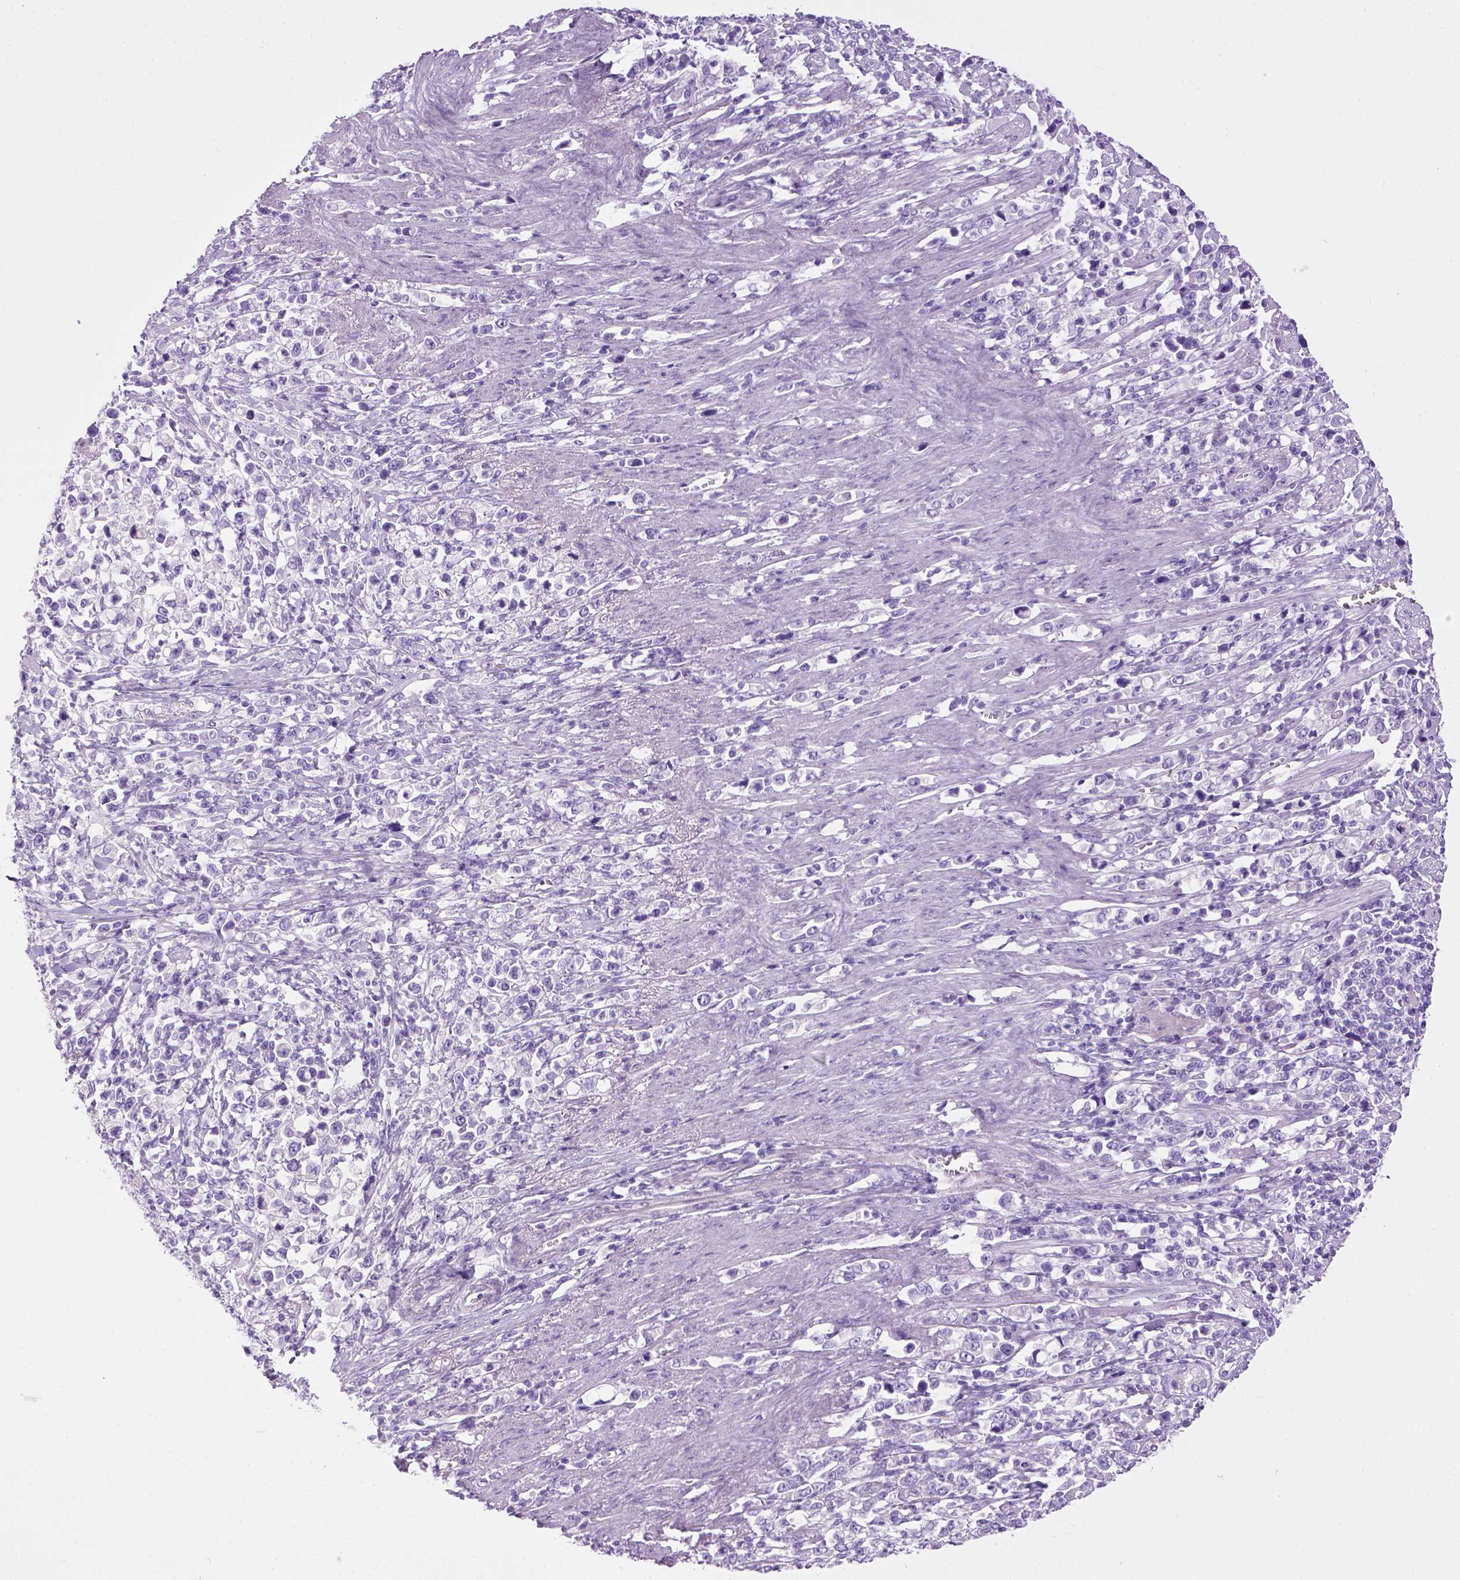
{"staining": {"intensity": "negative", "quantity": "none", "location": "none"}, "tissue": "stomach cancer", "cell_type": "Tumor cells", "image_type": "cancer", "snomed": [{"axis": "morphology", "description": "Adenocarcinoma, NOS"}, {"axis": "topography", "description": "Stomach"}], "caption": "Protein analysis of stomach adenocarcinoma exhibits no significant positivity in tumor cells.", "gene": "SGCG", "patient": {"sex": "male", "age": 63}}